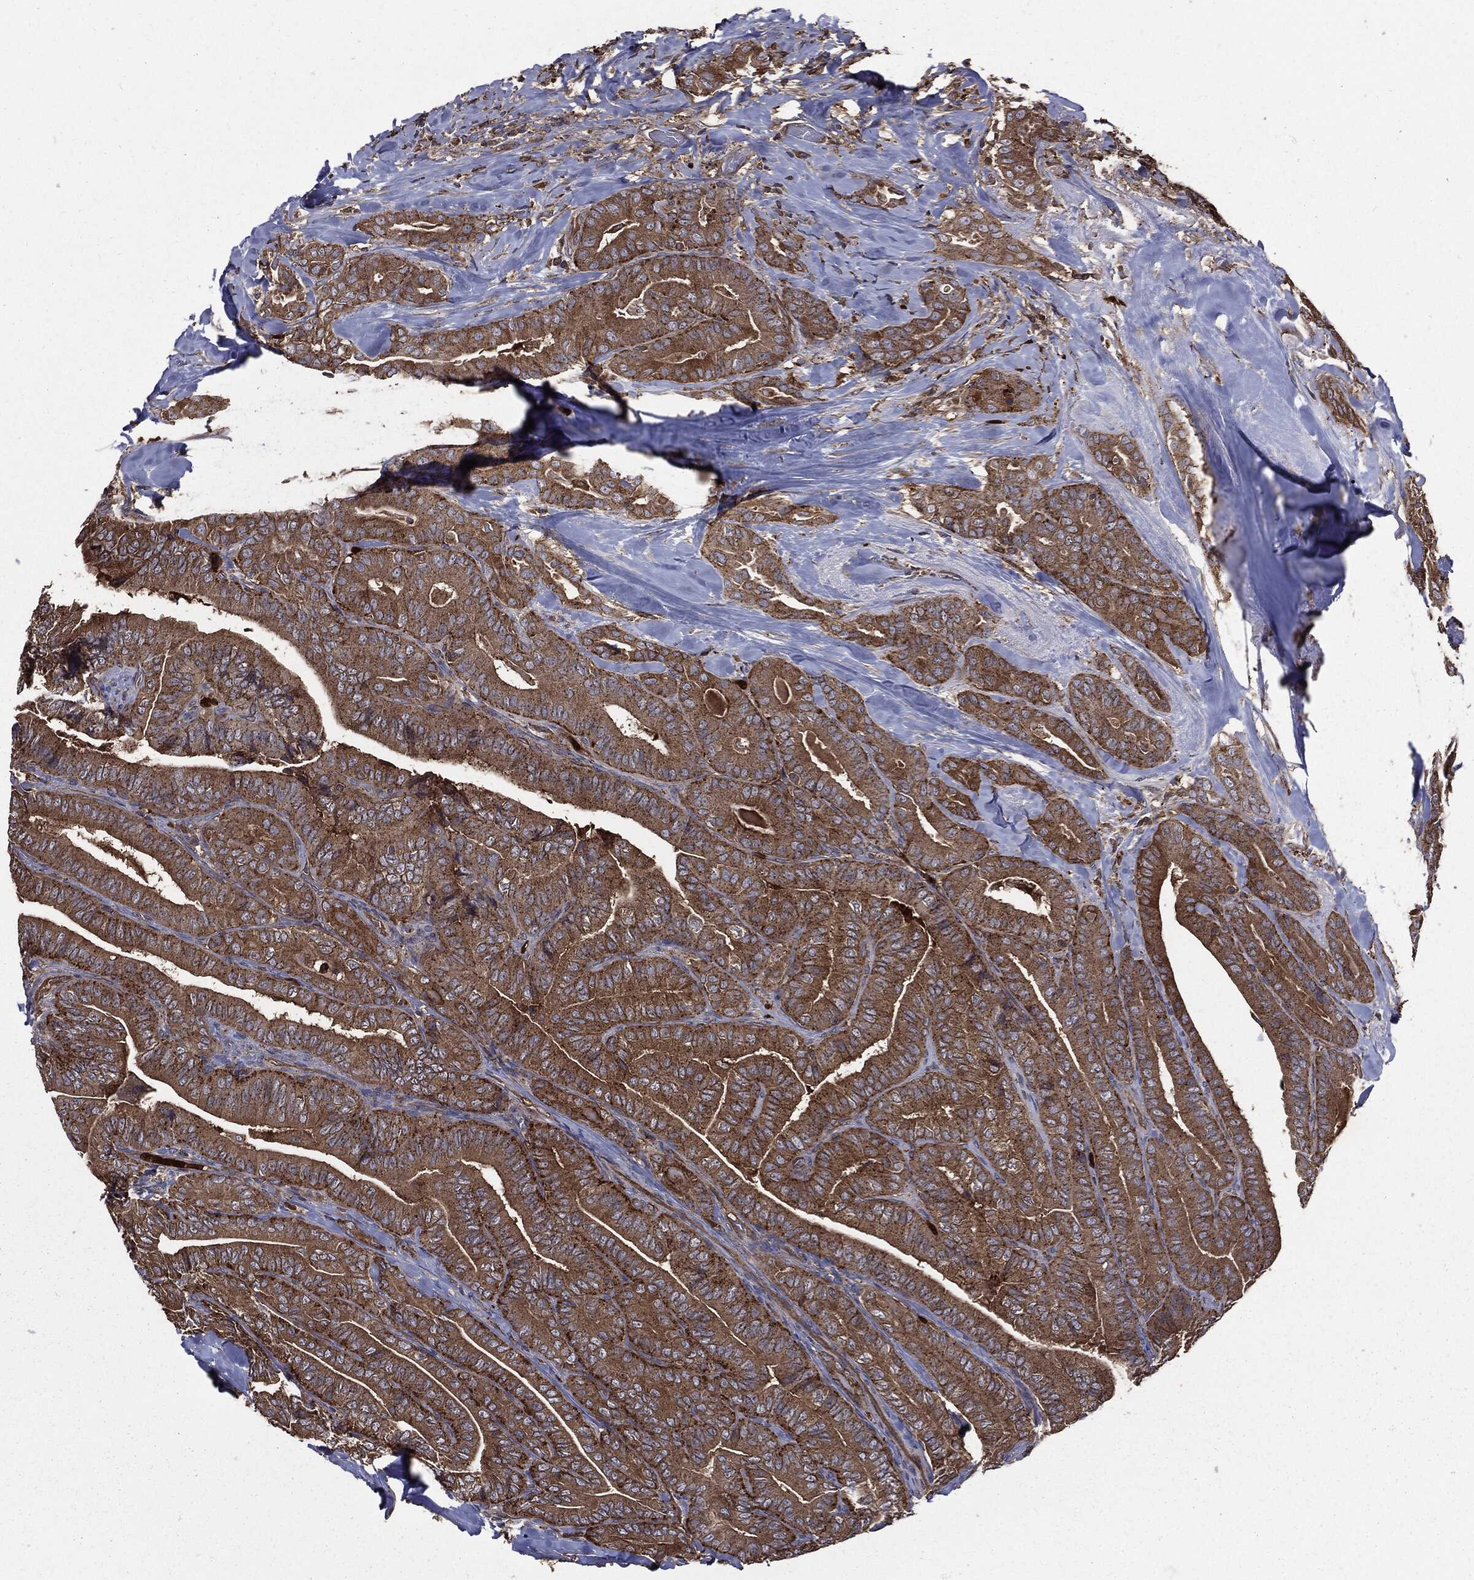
{"staining": {"intensity": "strong", "quantity": "25%-75%", "location": "cytoplasmic/membranous"}, "tissue": "thyroid cancer", "cell_type": "Tumor cells", "image_type": "cancer", "snomed": [{"axis": "morphology", "description": "Papillary adenocarcinoma, NOS"}, {"axis": "topography", "description": "Thyroid gland"}], "caption": "Human thyroid papillary adenocarcinoma stained with a brown dye demonstrates strong cytoplasmic/membranous positive positivity in about 25%-75% of tumor cells.", "gene": "PDCD6IP", "patient": {"sex": "male", "age": 61}}